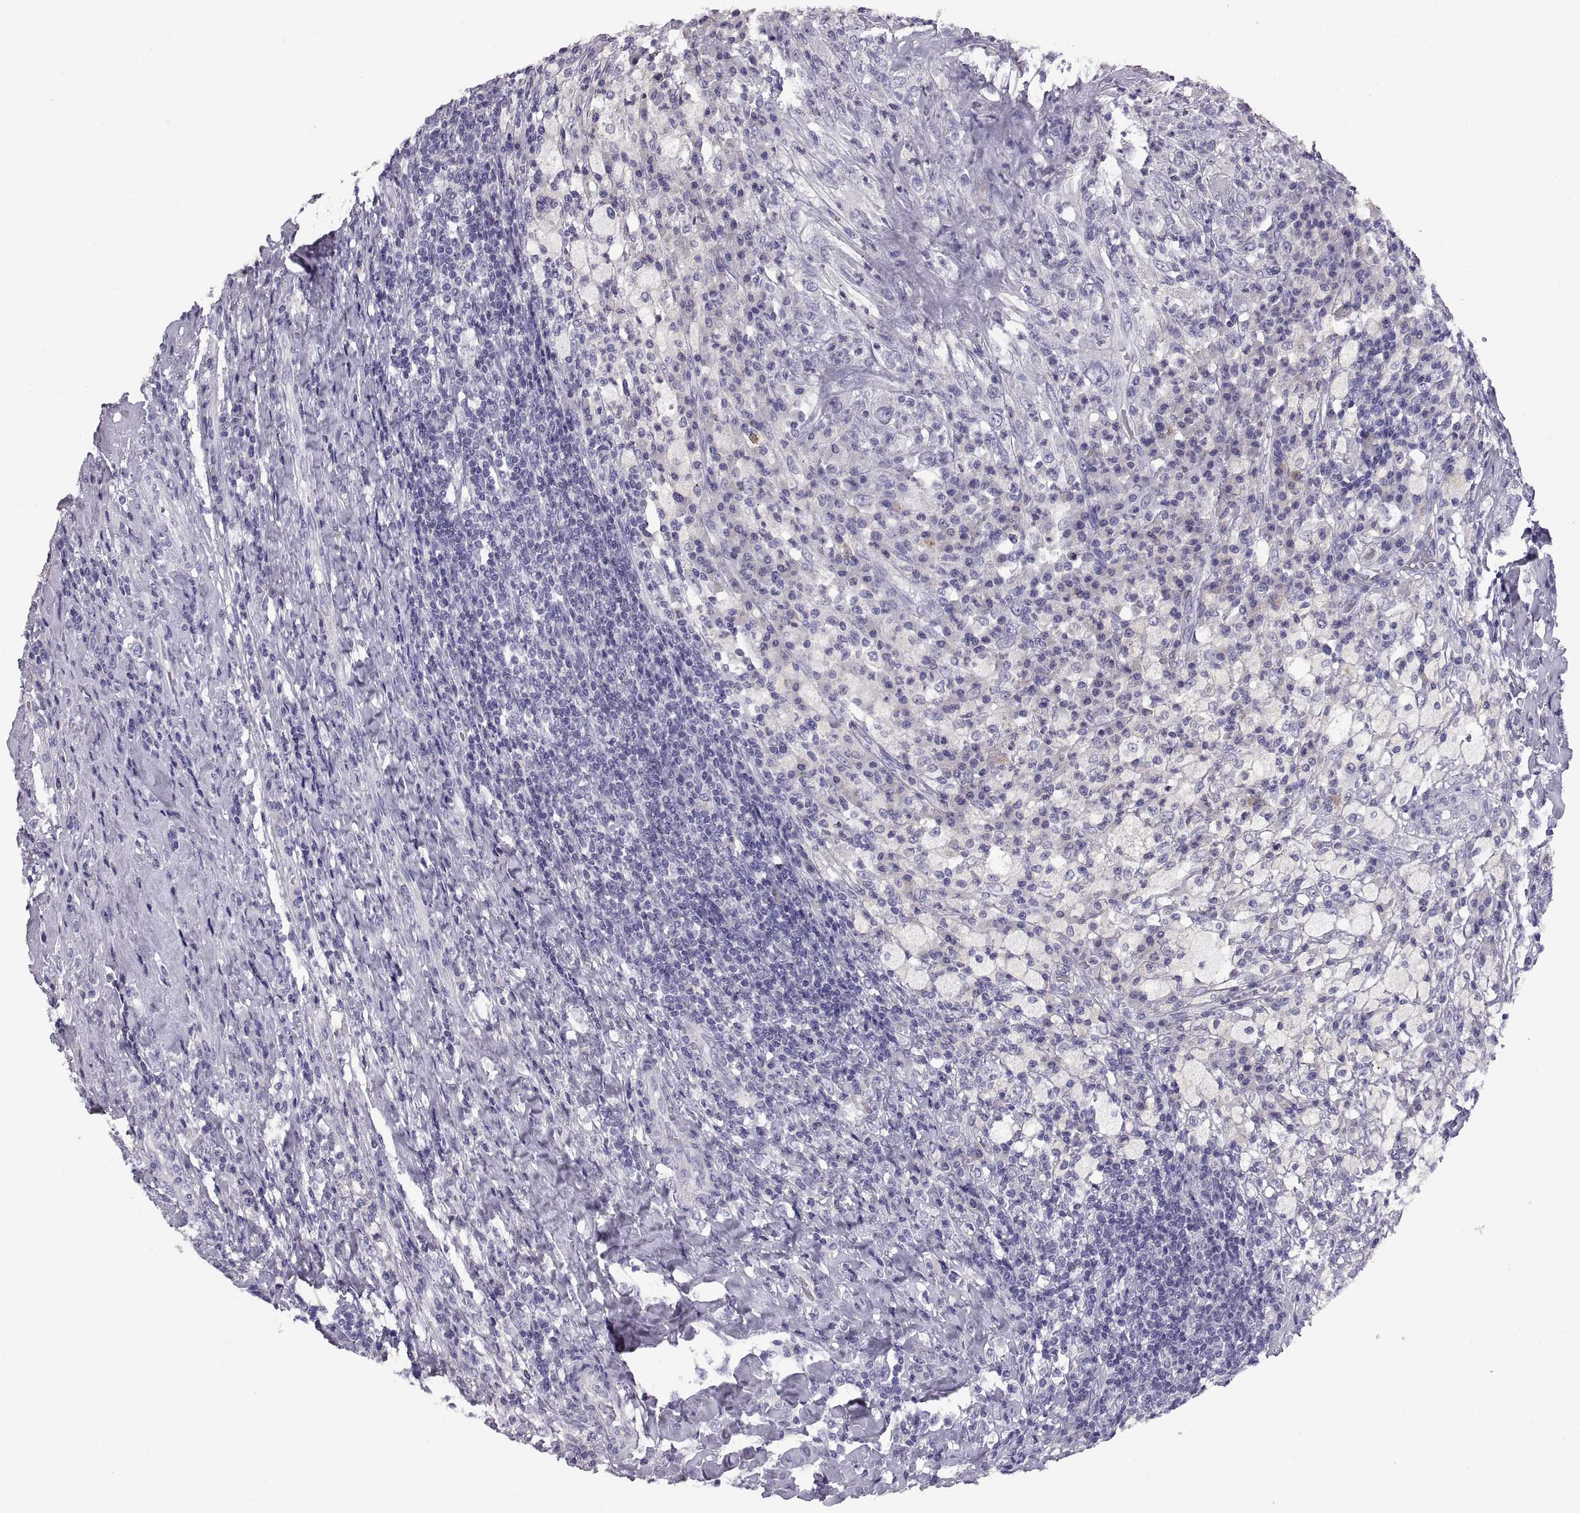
{"staining": {"intensity": "negative", "quantity": "none", "location": "none"}, "tissue": "testis cancer", "cell_type": "Tumor cells", "image_type": "cancer", "snomed": [{"axis": "morphology", "description": "Necrosis, NOS"}, {"axis": "morphology", "description": "Carcinoma, Embryonal, NOS"}, {"axis": "topography", "description": "Testis"}], "caption": "Immunohistochemical staining of embryonal carcinoma (testis) exhibits no significant staining in tumor cells.", "gene": "ADAM32", "patient": {"sex": "male", "age": 19}}